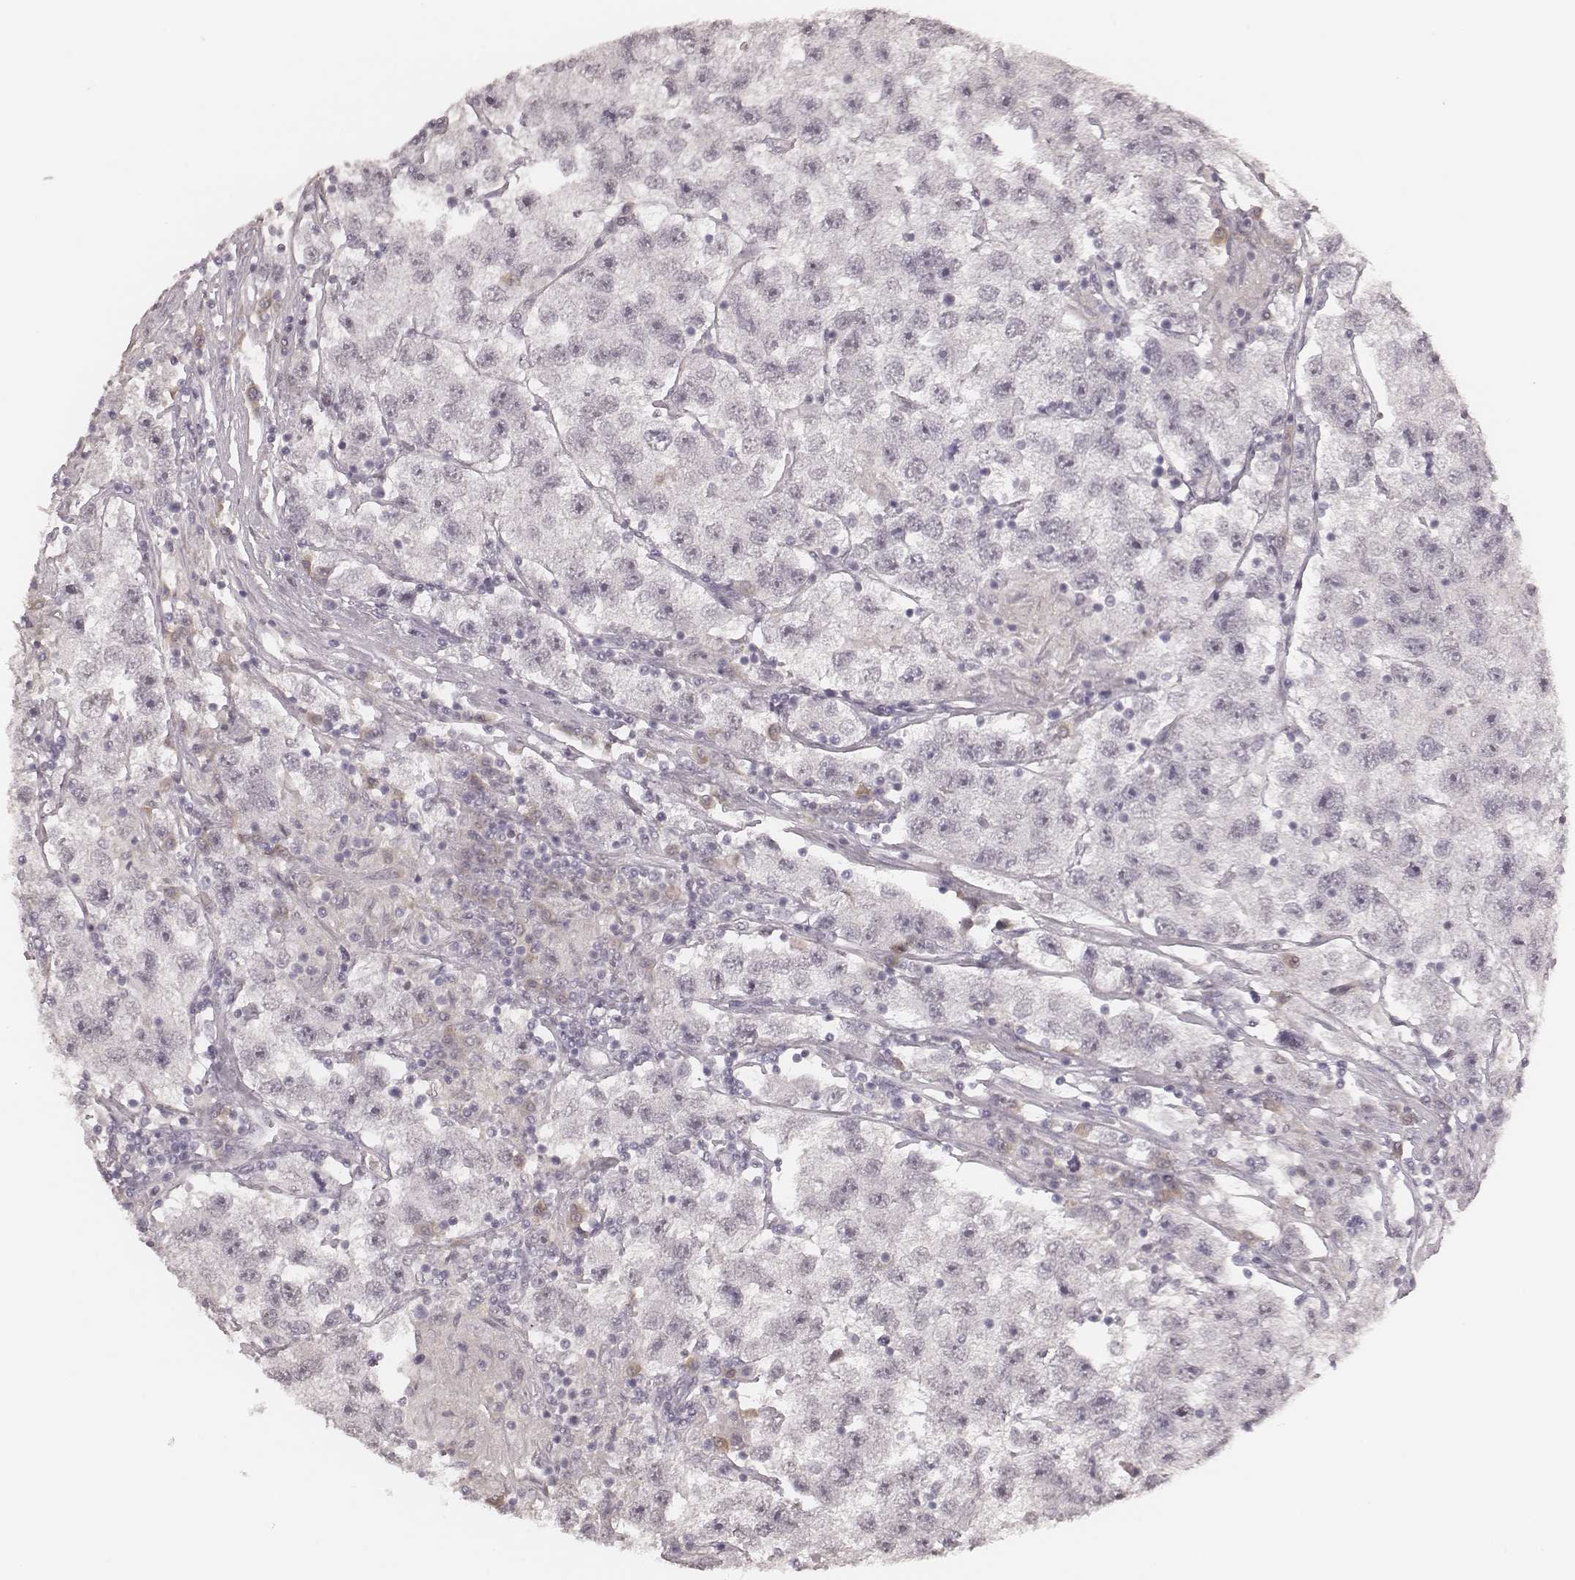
{"staining": {"intensity": "negative", "quantity": "none", "location": "none"}, "tissue": "testis cancer", "cell_type": "Tumor cells", "image_type": "cancer", "snomed": [{"axis": "morphology", "description": "Seminoma, NOS"}, {"axis": "topography", "description": "Testis"}], "caption": "IHC of human testis cancer (seminoma) displays no positivity in tumor cells.", "gene": "MSX1", "patient": {"sex": "male", "age": 26}}